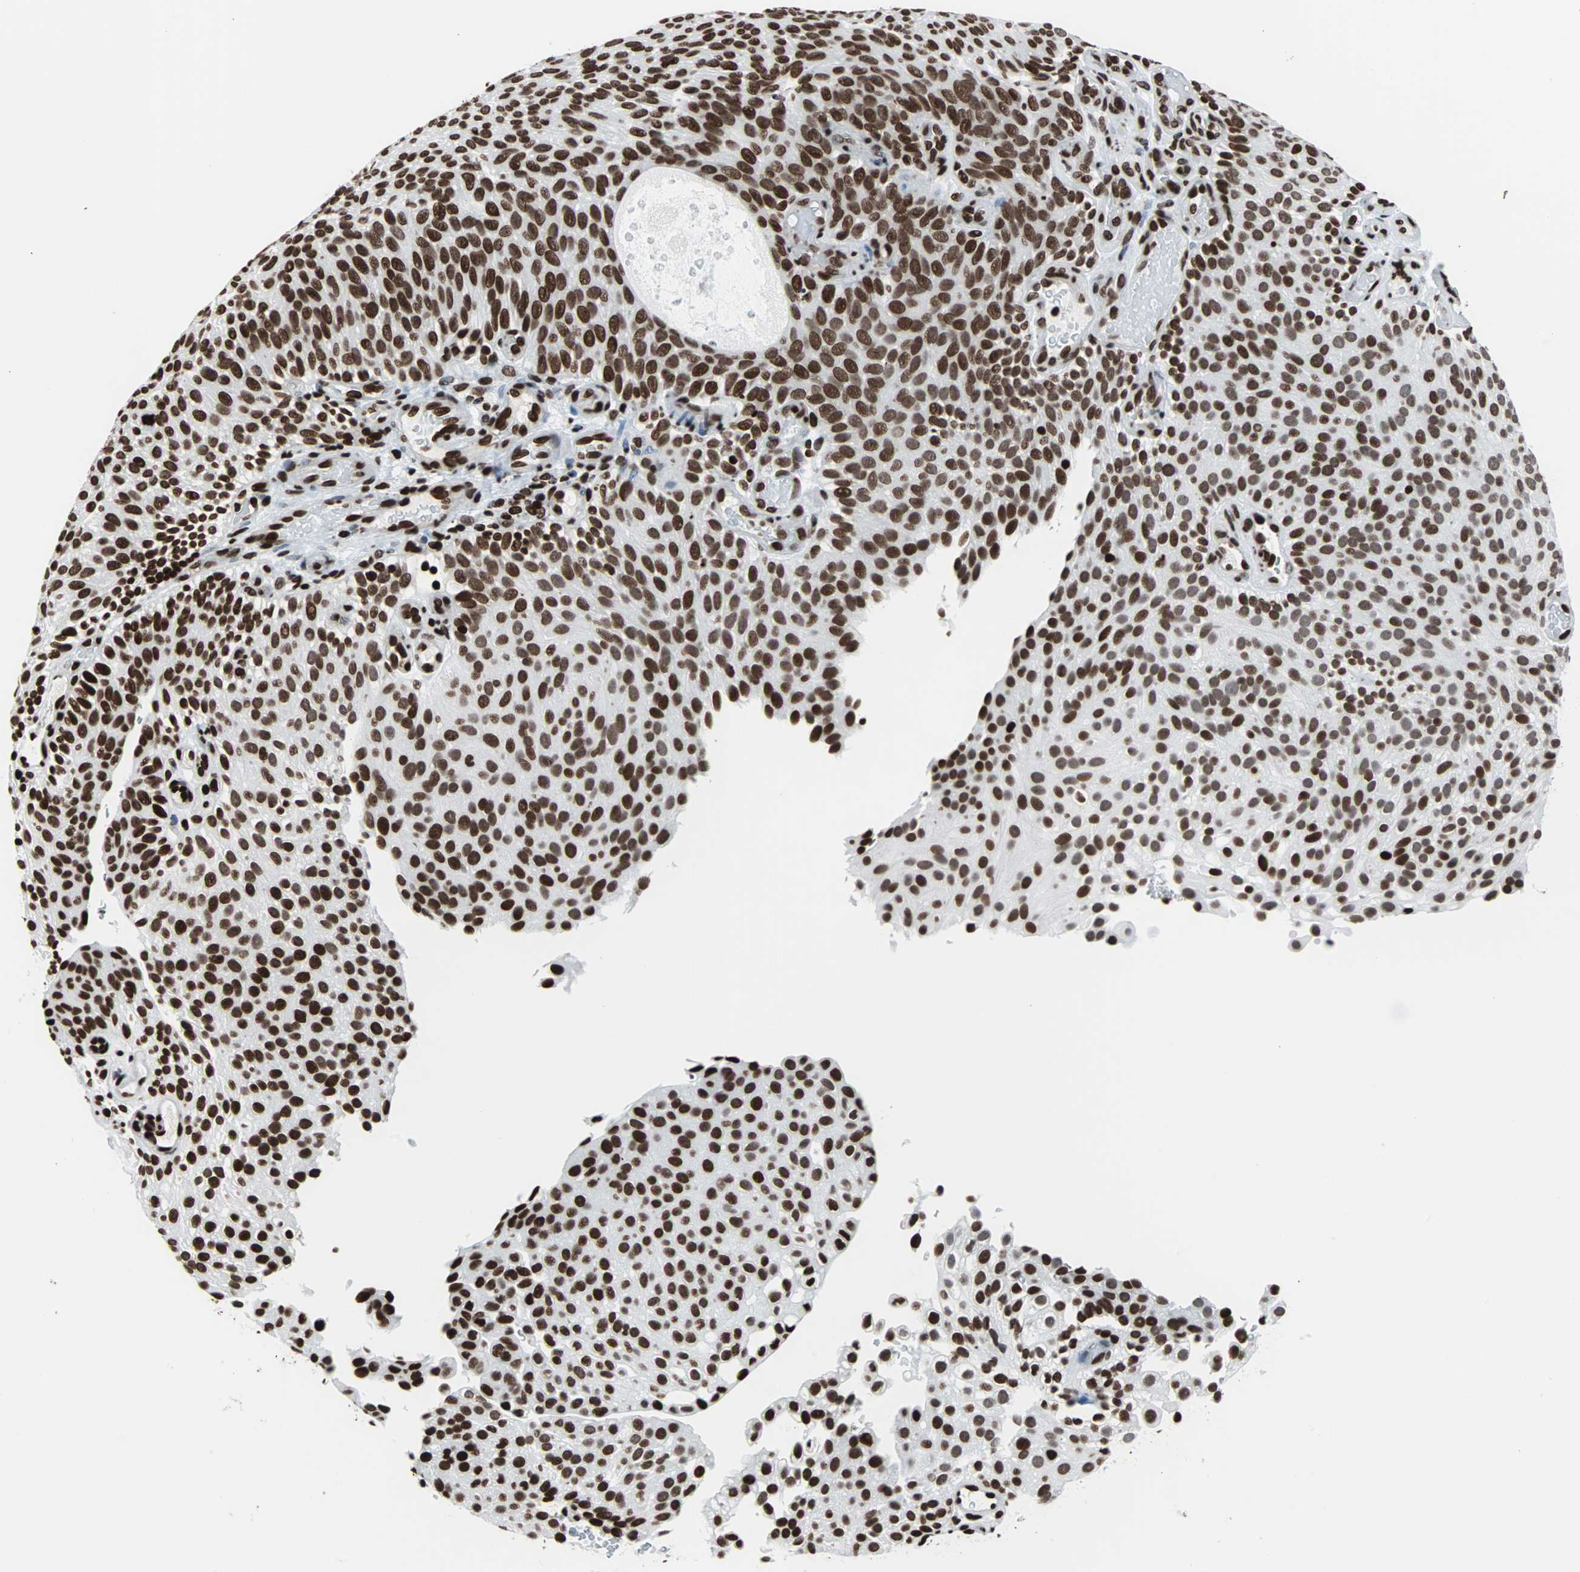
{"staining": {"intensity": "strong", "quantity": ">75%", "location": "nuclear"}, "tissue": "urothelial cancer", "cell_type": "Tumor cells", "image_type": "cancer", "snomed": [{"axis": "morphology", "description": "Urothelial carcinoma, Low grade"}, {"axis": "topography", "description": "Urinary bladder"}], "caption": "Low-grade urothelial carcinoma tissue reveals strong nuclear positivity in approximately >75% of tumor cells, visualized by immunohistochemistry.", "gene": "H2BC18", "patient": {"sex": "male", "age": 78}}